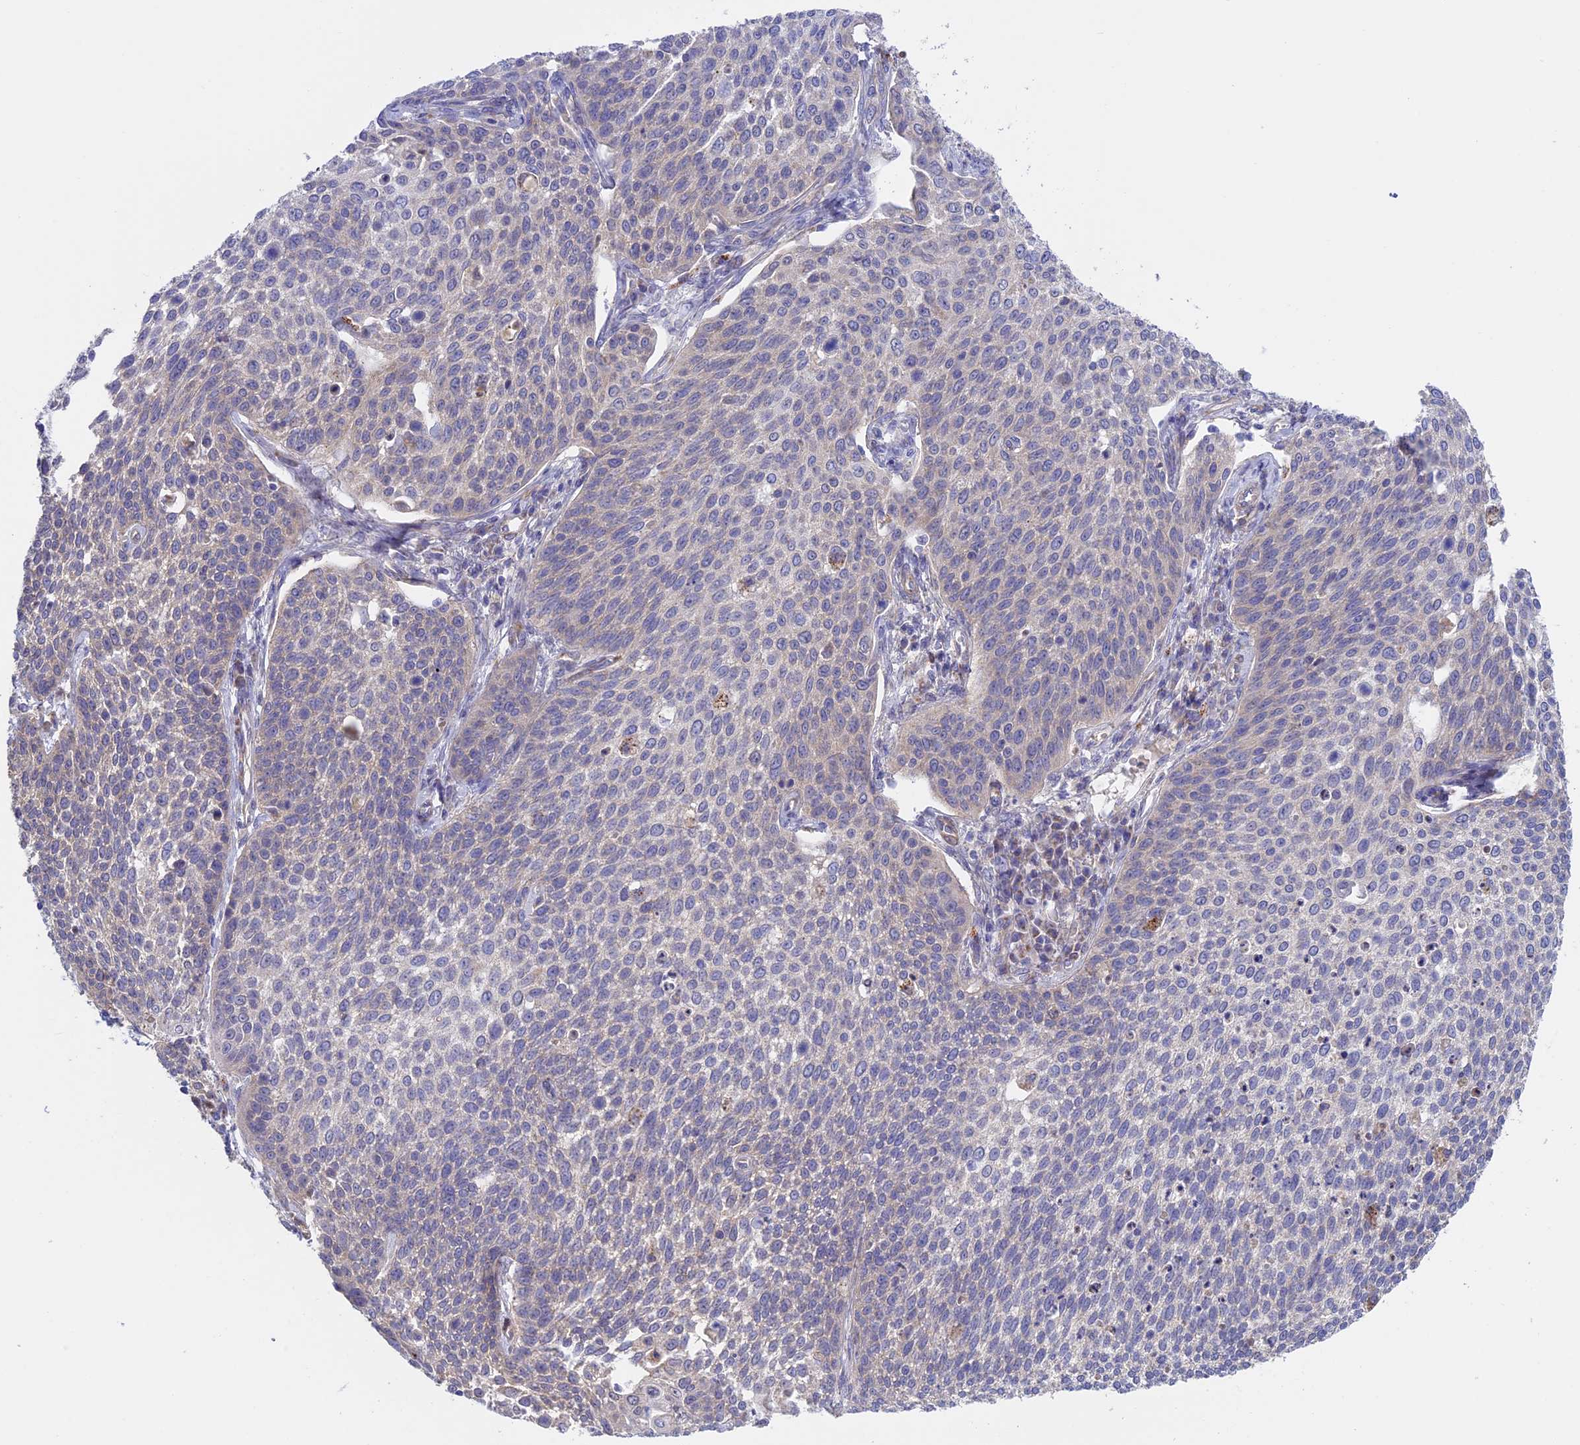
{"staining": {"intensity": "negative", "quantity": "none", "location": "none"}, "tissue": "cervical cancer", "cell_type": "Tumor cells", "image_type": "cancer", "snomed": [{"axis": "morphology", "description": "Squamous cell carcinoma, NOS"}, {"axis": "topography", "description": "Cervix"}], "caption": "Image shows no significant protein positivity in tumor cells of cervical squamous cell carcinoma.", "gene": "ETFDH", "patient": {"sex": "female", "age": 34}}